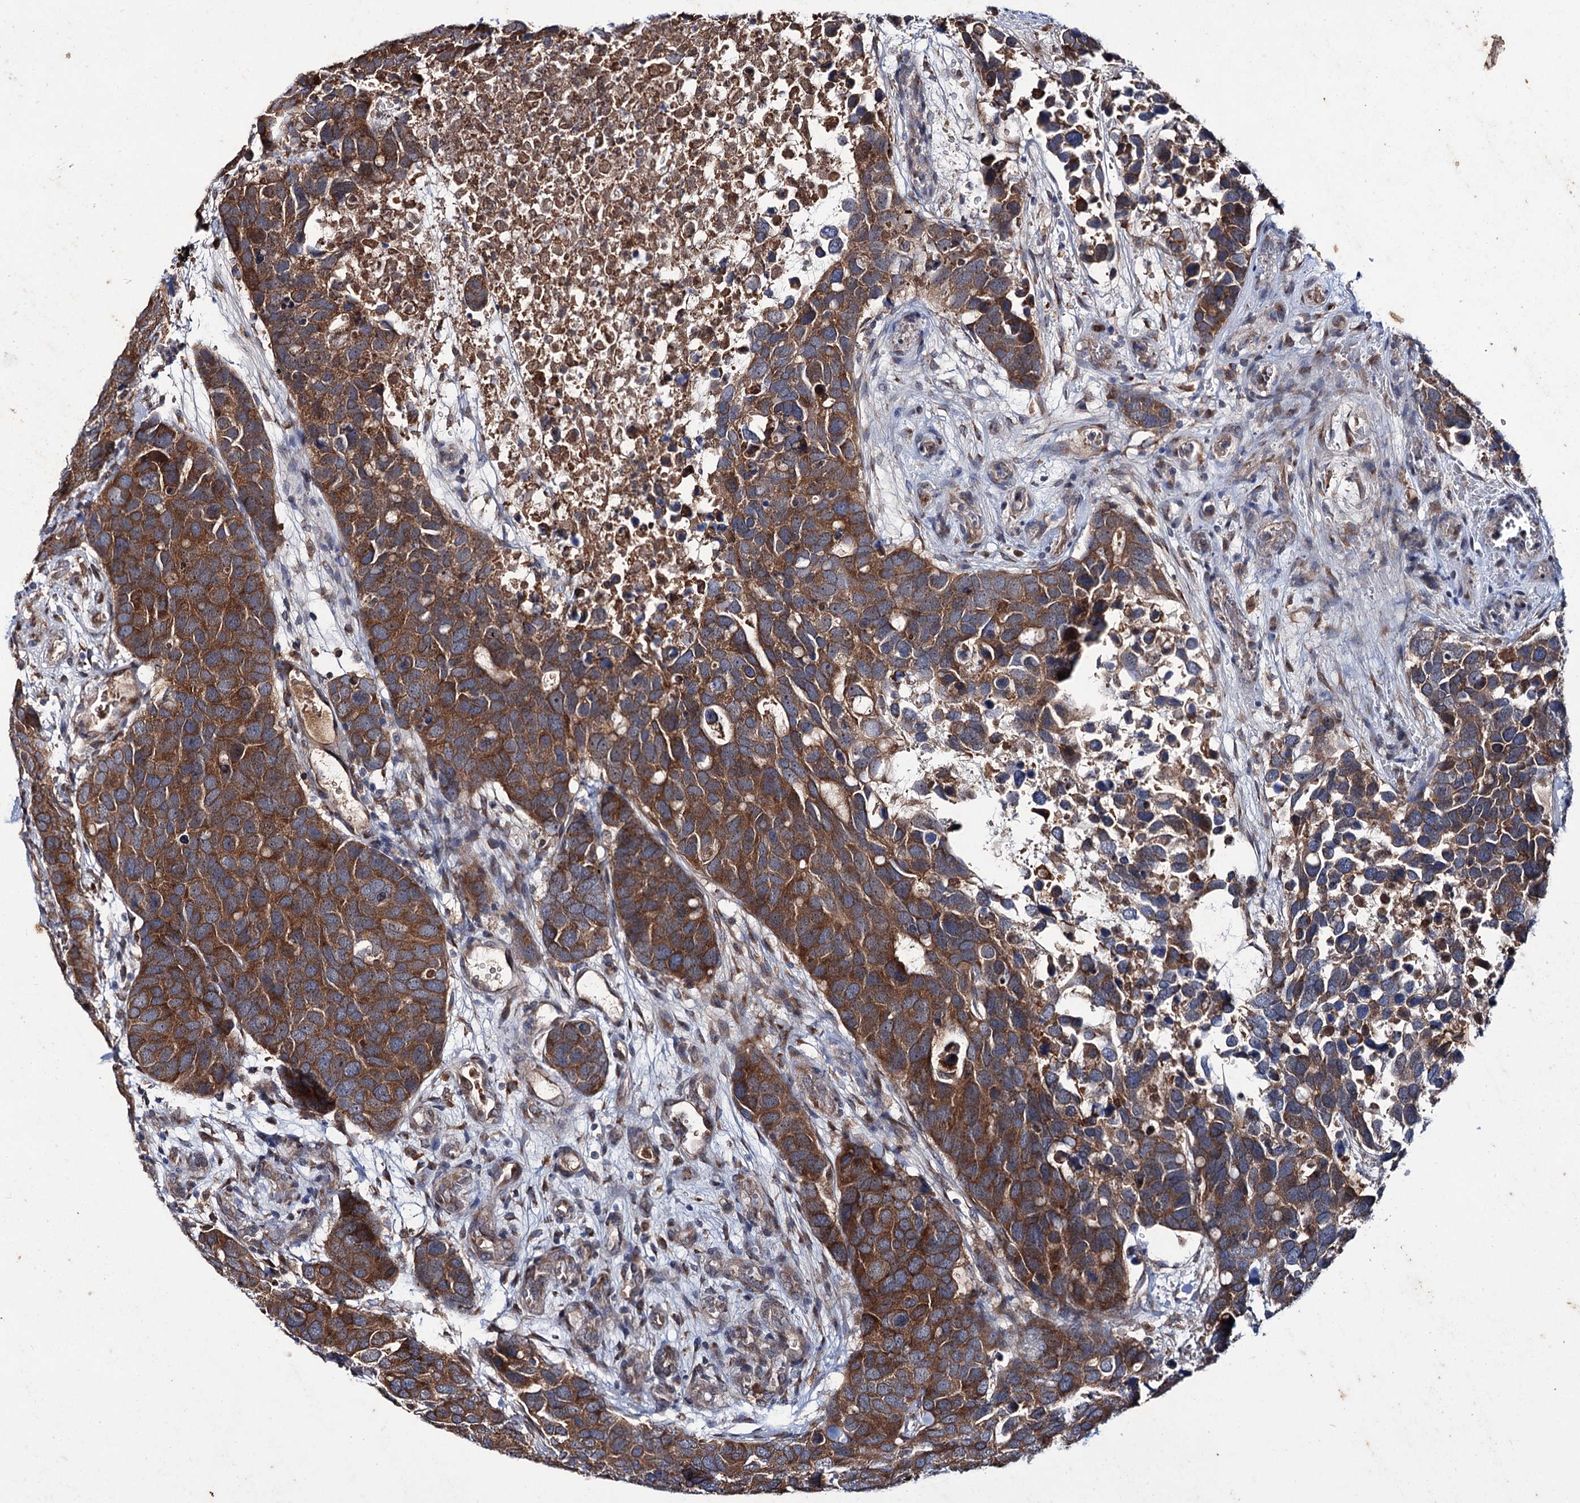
{"staining": {"intensity": "strong", "quantity": ">75%", "location": "cytoplasmic/membranous"}, "tissue": "breast cancer", "cell_type": "Tumor cells", "image_type": "cancer", "snomed": [{"axis": "morphology", "description": "Duct carcinoma"}, {"axis": "topography", "description": "Breast"}], "caption": "High-power microscopy captured an immunohistochemistry photomicrograph of intraductal carcinoma (breast), revealing strong cytoplasmic/membranous staining in approximately >75% of tumor cells.", "gene": "PTPN3", "patient": {"sex": "female", "age": 83}}